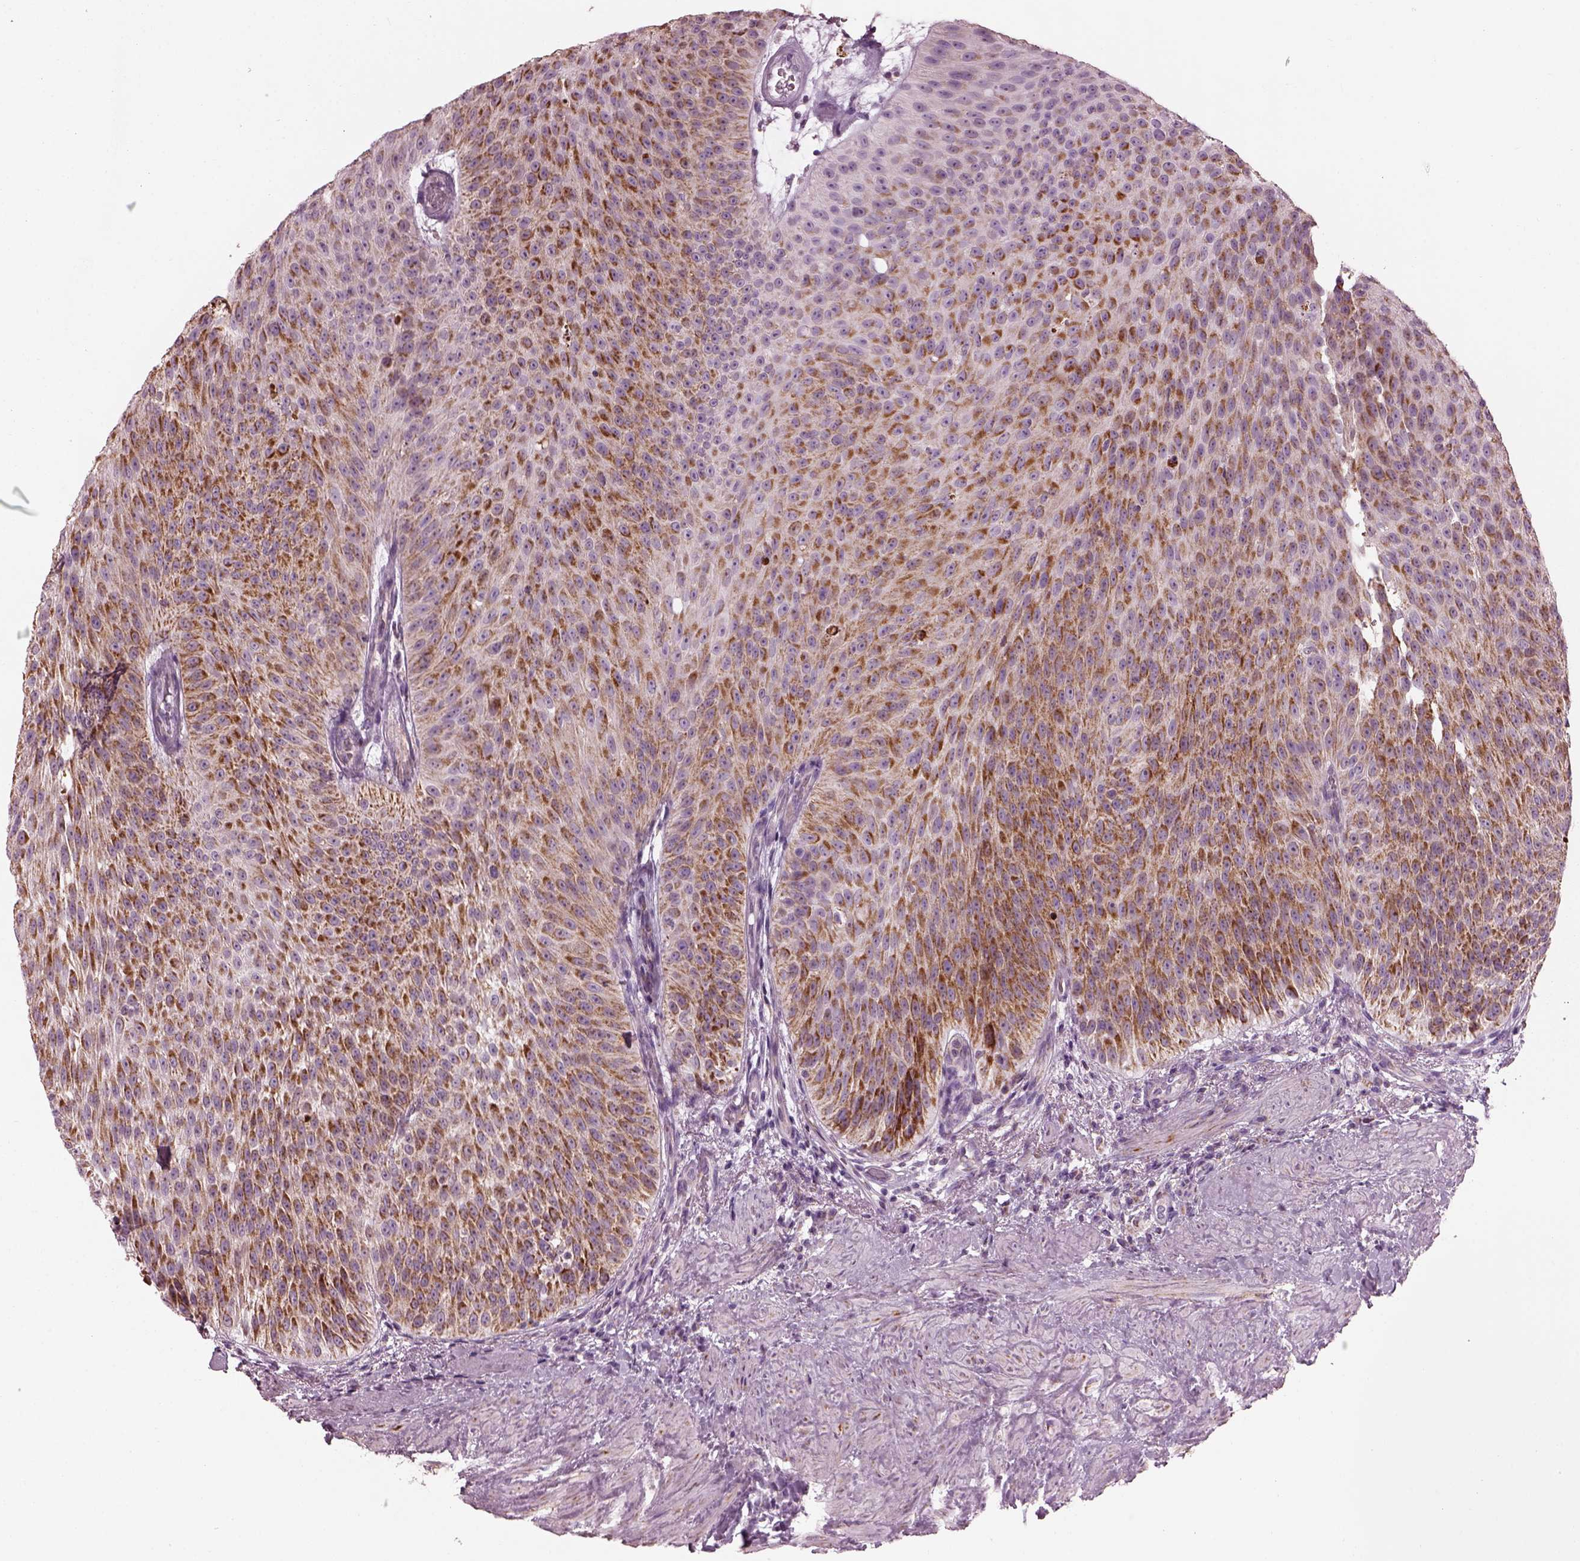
{"staining": {"intensity": "strong", "quantity": ">75%", "location": "cytoplasmic/membranous"}, "tissue": "urothelial cancer", "cell_type": "Tumor cells", "image_type": "cancer", "snomed": [{"axis": "morphology", "description": "Urothelial carcinoma, Low grade"}, {"axis": "topography", "description": "Urinary bladder"}], "caption": "Immunohistochemistry (IHC) of urothelial carcinoma (low-grade) reveals high levels of strong cytoplasmic/membranous staining in about >75% of tumor cells. Nuclei are stained in blue.", "gene": "ATP5MF", "patient": {"sex": "male", "age": 78}}